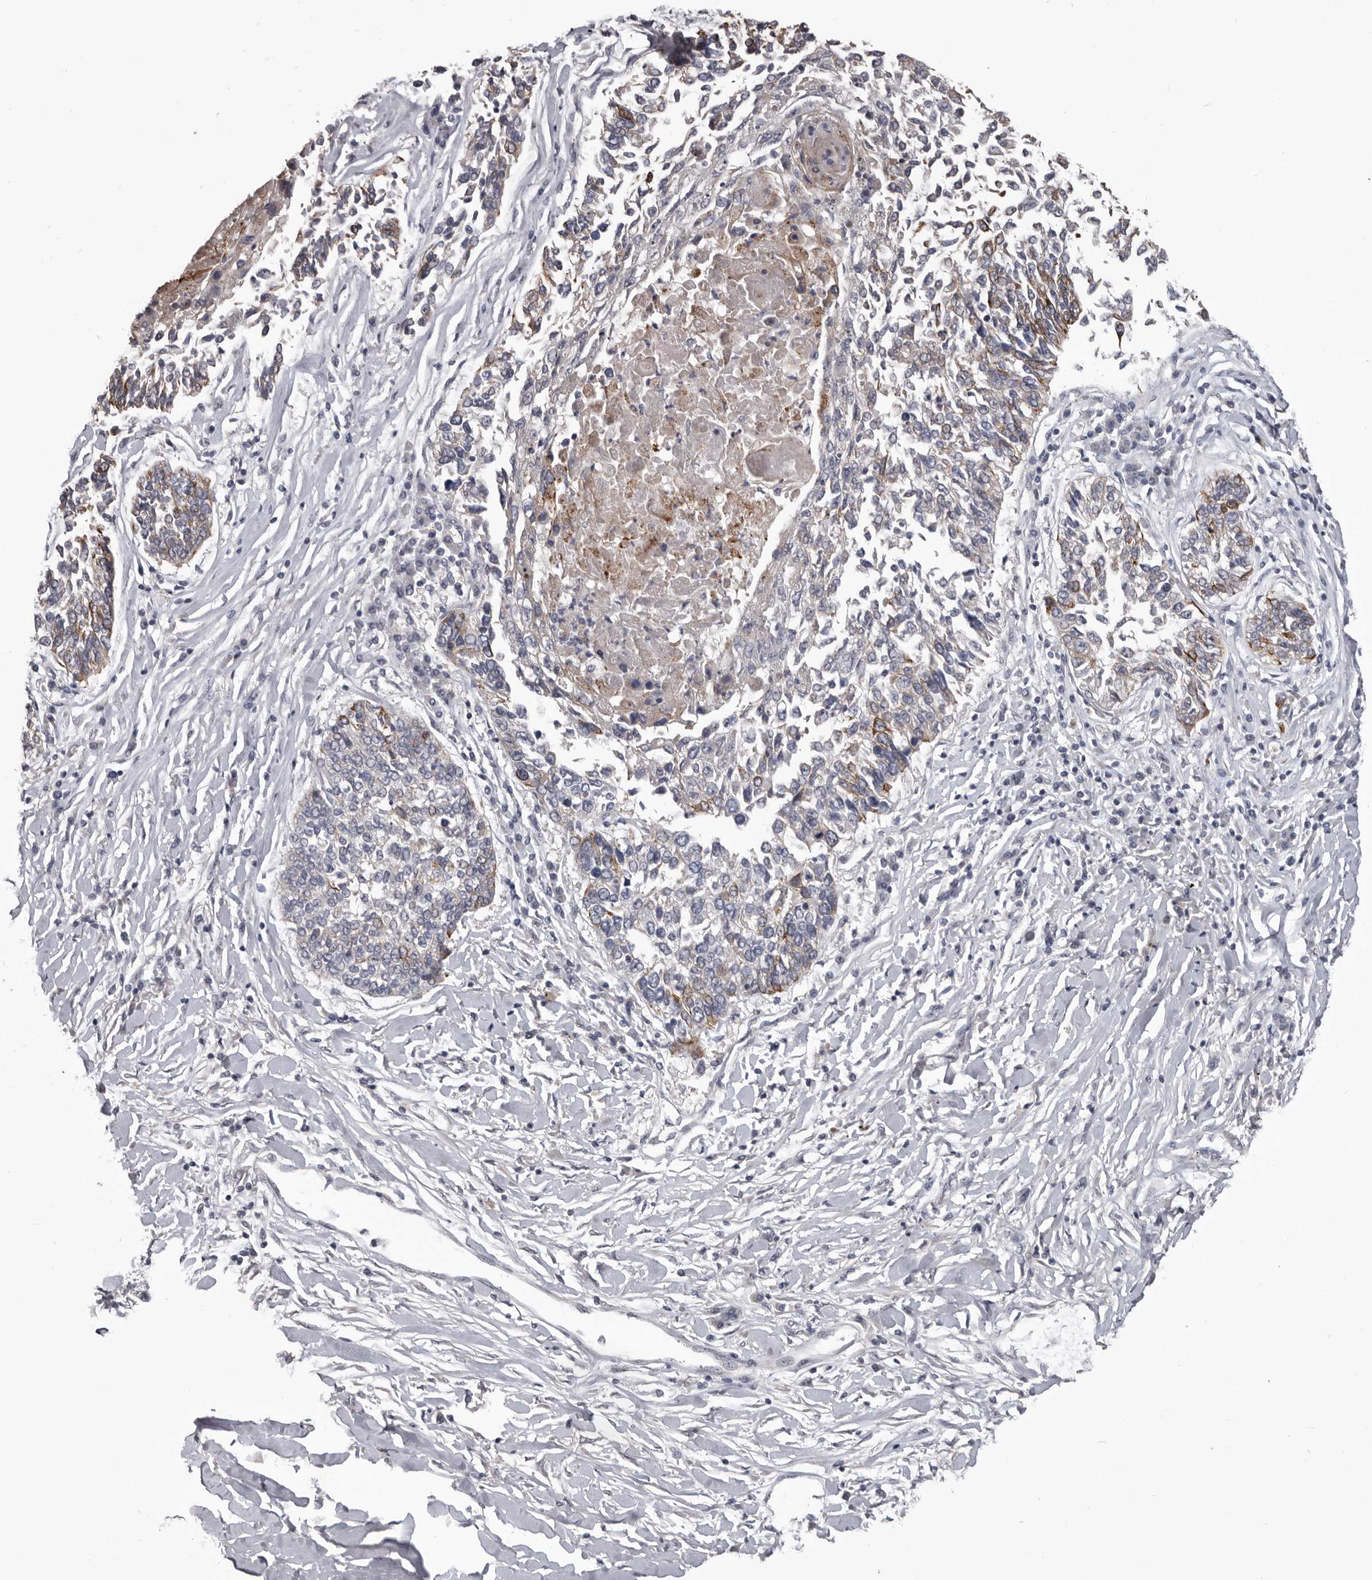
{"staining": {"intensity": "moderate", "quantity": "<25%", "location": "cytoplasmic/membranous"}, "tissue": "lung cancer", "cell_type": "Tumor cells", "image_type": "cancer", "snomed": [{"axis": "morphology", "description": "Normal tissue, NOS"}, {"axis": "morphology", "description": "Squamous cell carcinoma, NOS"}, {"axis": "topography", "description": "Cartilage tissue"}, {"axis": "topography", "description": "Bronchus"}, {"axis": "topography", "description": "Lung"}, {"axis": "topography", "description": "Peripheral nerve tissue"}], "caption": "Protein staining exhibits moderate cytoplasmic/membranous staining in approximately <25% of tumor cells in lung squamous cell carcinoma.", "gene": "LPAR6", "patient": {"sex": "female", "age": 49}}